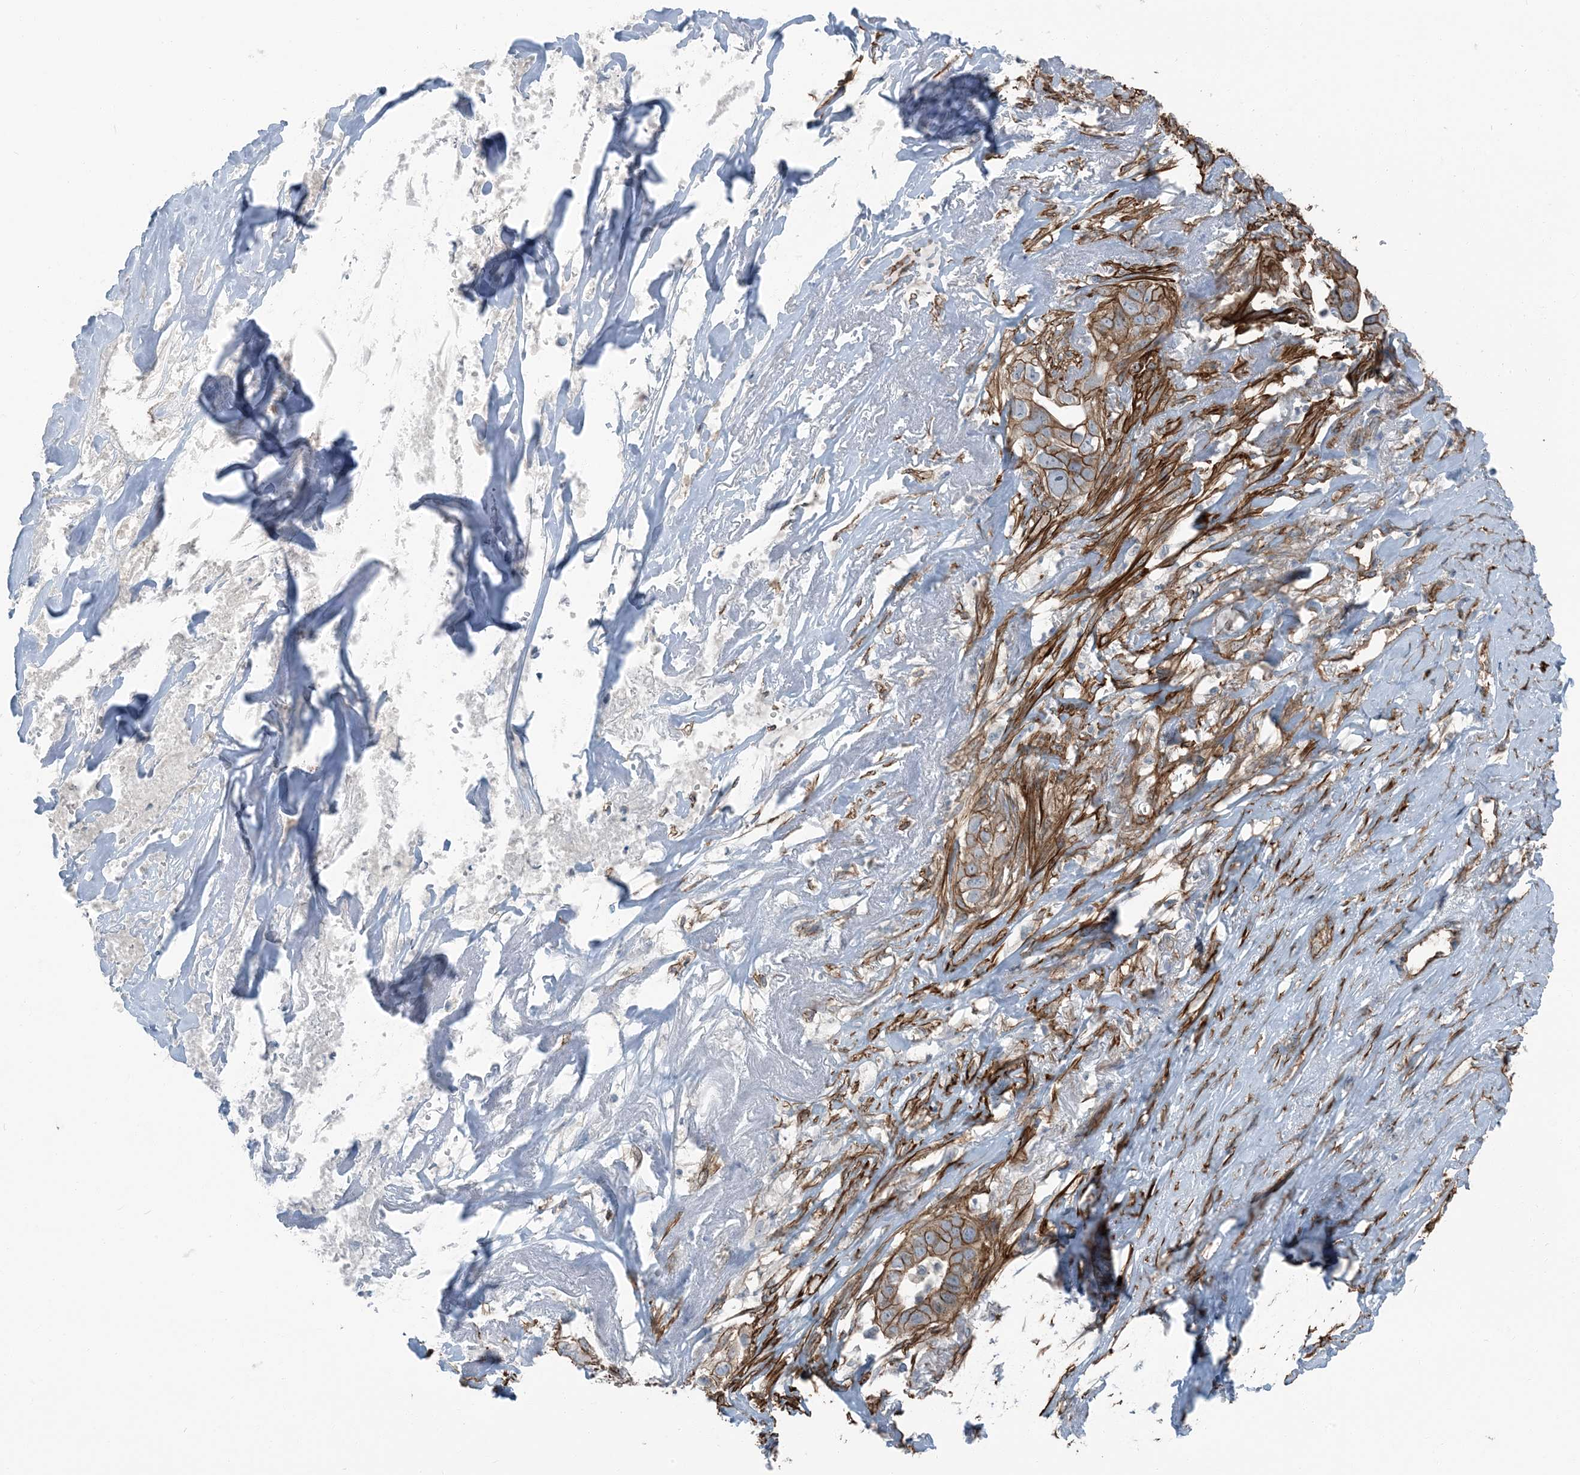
{"staining": {"intensity": "strong", "quantity": ">75%", "location": "cytoplasmic/membranous"}, "tissue": "liver cancer", "cell_type": "Tumor cells", "image_type": "cancer", "snomed": [{"axis": "morphology", "description": "Cholangiocarcinoma"}, {"axis": "topography", "description": "Liver"}], "caption": "DAB immunohistochemical staining of liver cancer (cholangiocarcinoma) exhibits strong cytoplasmic/membranous protein expression in about >75% of tumor cells.", "gene": "ZFP90", "patient": {"sex": "female", "age": 79}}